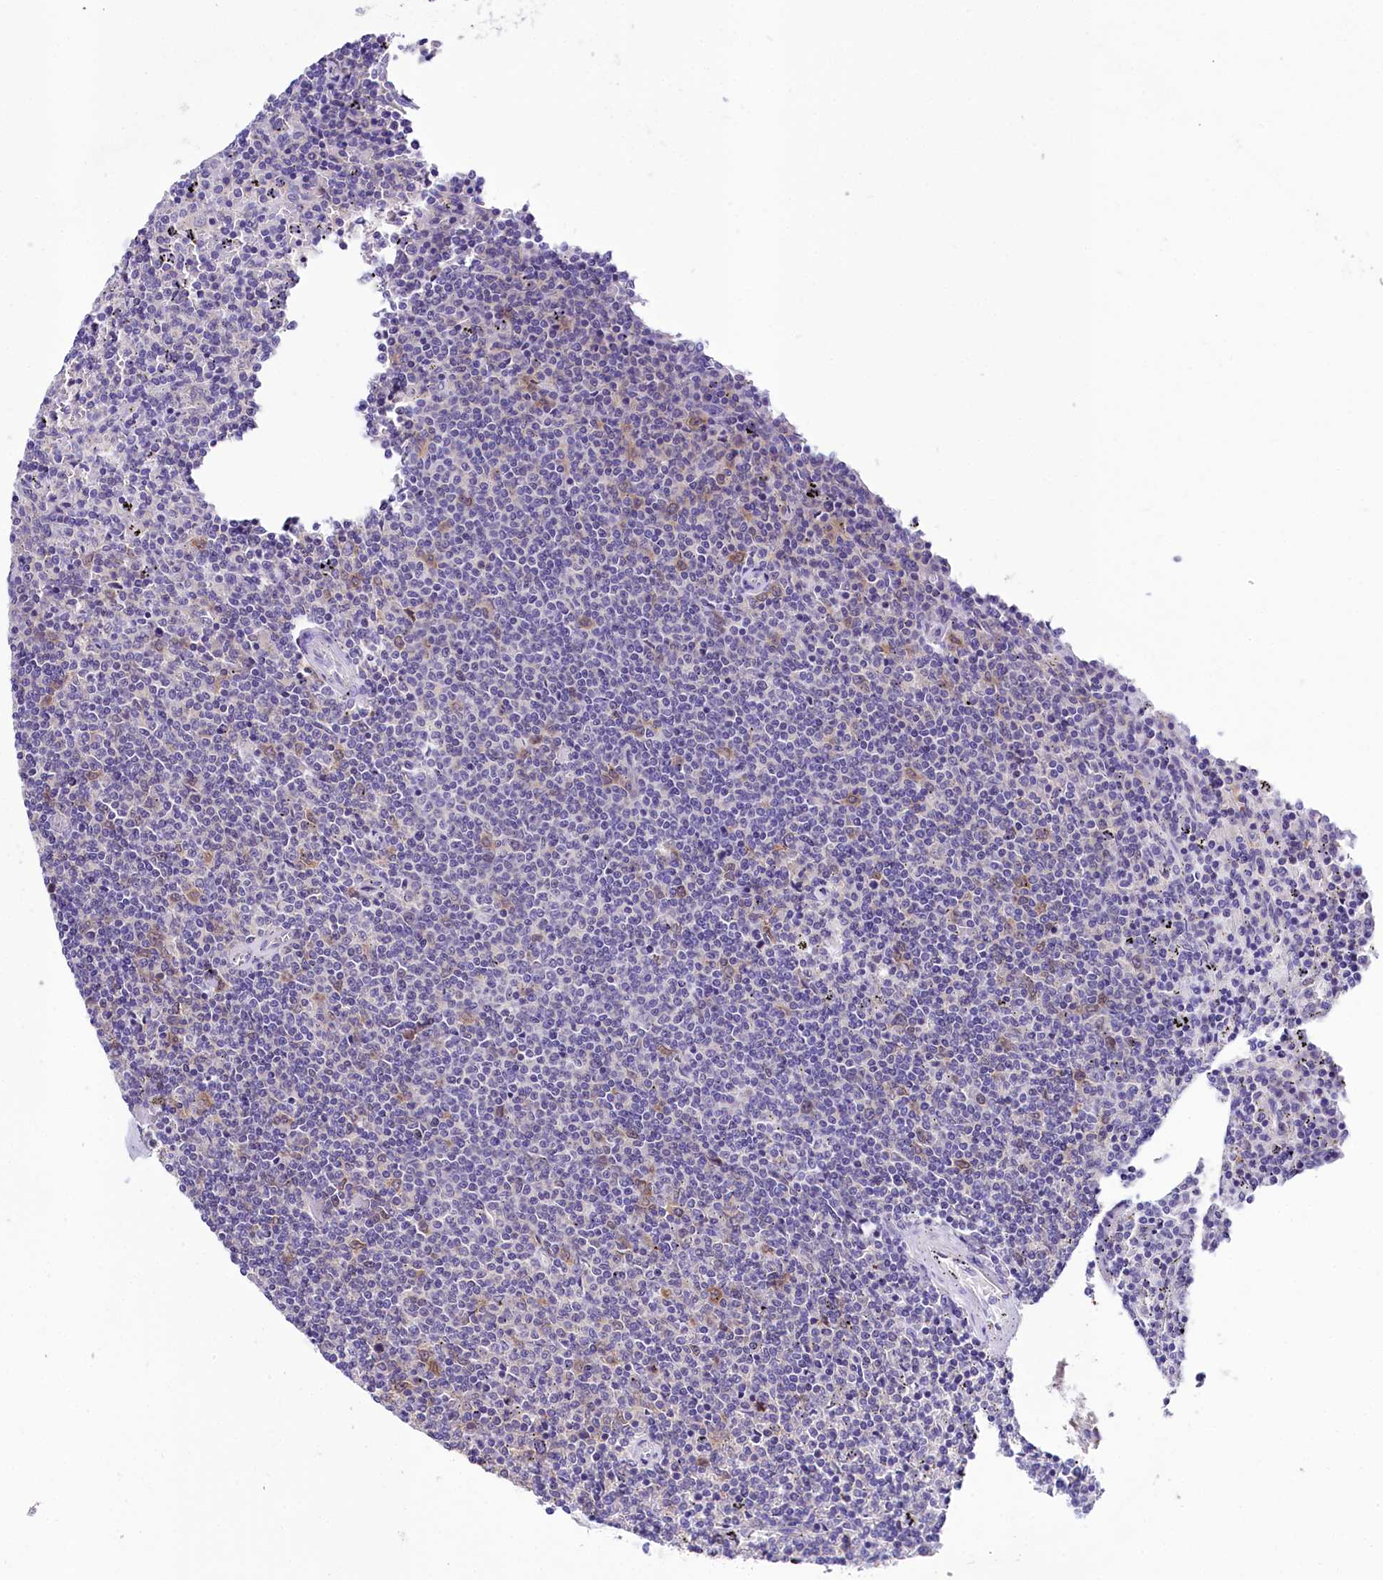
{"staining": {"intensity": "negative", "quantity": "none", "location": "none"}, "tissue": "lymphoma", "cell_type": "Tumor cells", "image_type": "cancer", "snomed": [{"axis": "morphology", "description": "Malignant lymphoma, non-Hodgkin's type, Low grade"}, {"axis": "topography", "description": "Spleen"}], "caption": "An image of human lymphoma is negative for staining in tumor cells. Nuclei are stained in blue.", "gene": "ABHD5", "patient": {"sex": "female", "age": 50}}